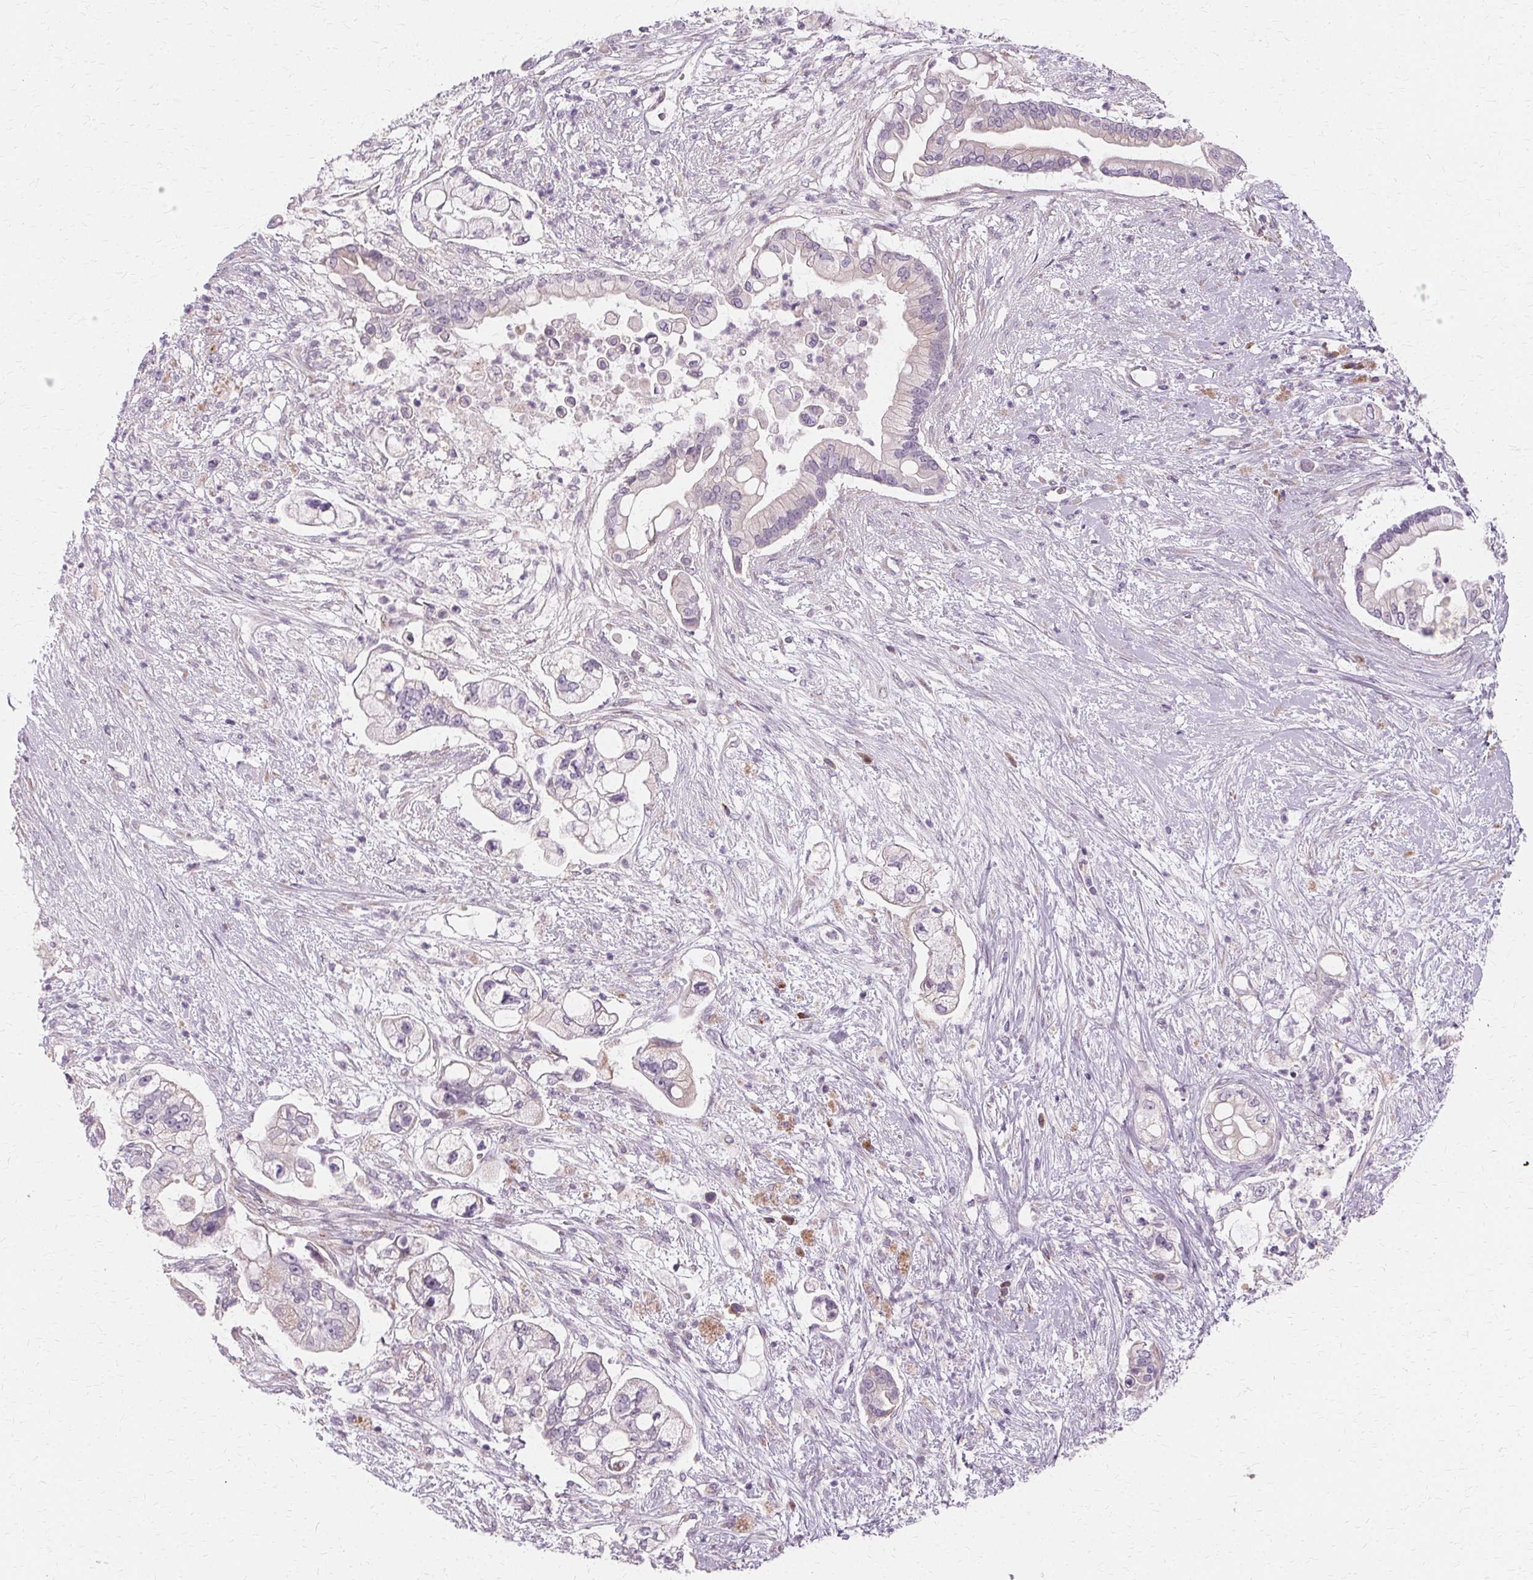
{"staining": {"intensity": "negative", "quantity": "none", "location": "none"}, "tissue": "pancreatic cancer", "cell_type": "Tumor cells", "image_type": "cancer", "snomed": [{"axis": "morphology", "description": "Adenocarcinoma, NOS"}, {"axis": "topography", "description": "Pancreas"}], "caption": "Immunohistochemical staining of human adenocarcinoma (pancreatic) exhibits no significant expression in tumor cells.", "gene": "FCRL3", "patient": {"sex": "female", "age": 69}}